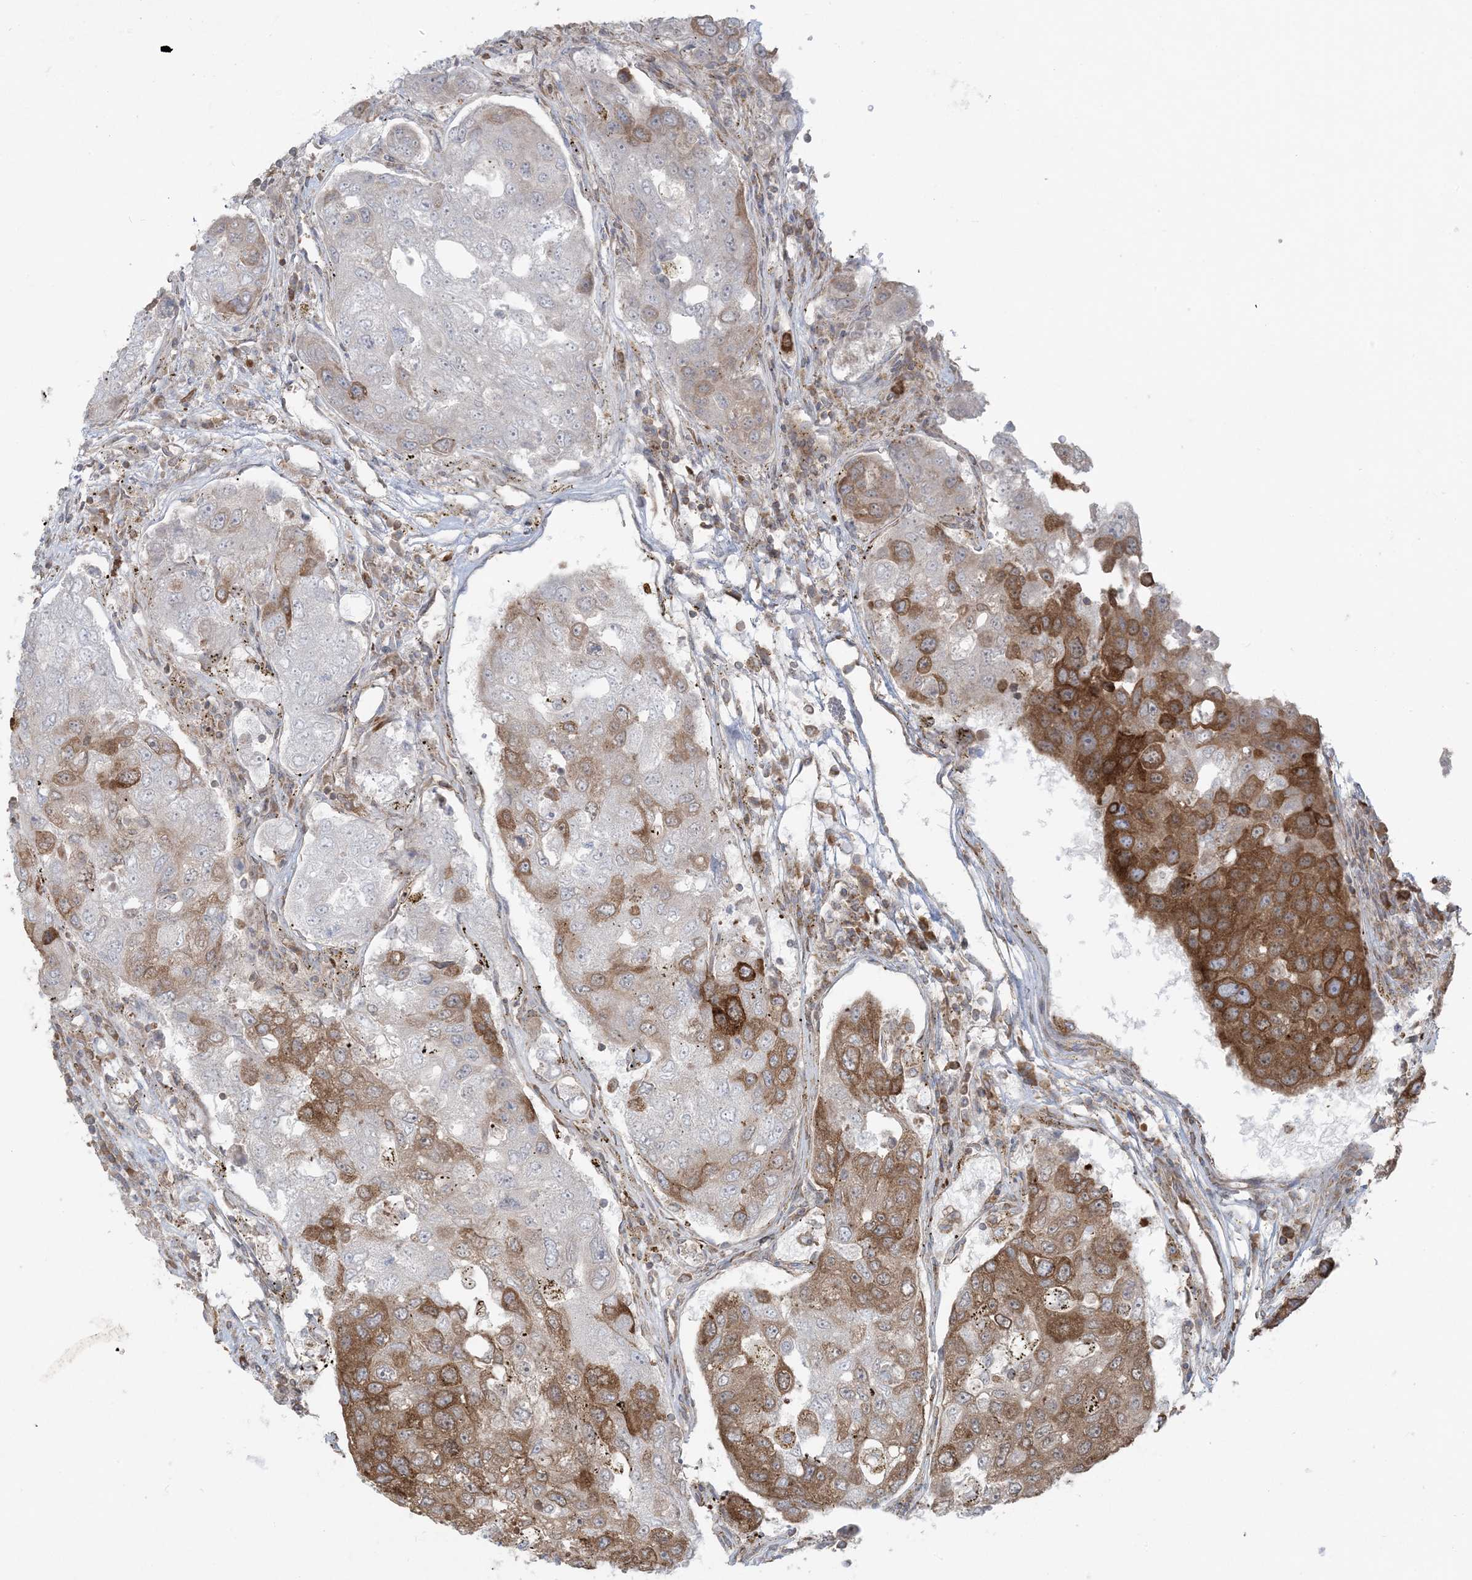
{"staining": {"intensity": "strong", "quantity": ">75%", "location": "cytoplasmic/membranous"}, "tissue": "urothelial cancer", "cell_type": "Tumor cells", "image_type": "cancer", "snomed": [{"axis": "morphology", "description": "Urothelial carcinoma, High grade"}, {"axis": "topography", "description": "Lymph node"}, {"axis": "topography", "description": "Urinary bladder"}], "caption": "Immunohistochemistry (IHC) of high-grade urothelial carcinoma demonstrates high levels of strong cytoplasmic/membranous positivity in about >75% of tumor cells.", "gene": "UBXN4", "patient": {"sex": "male", "age": 51}}